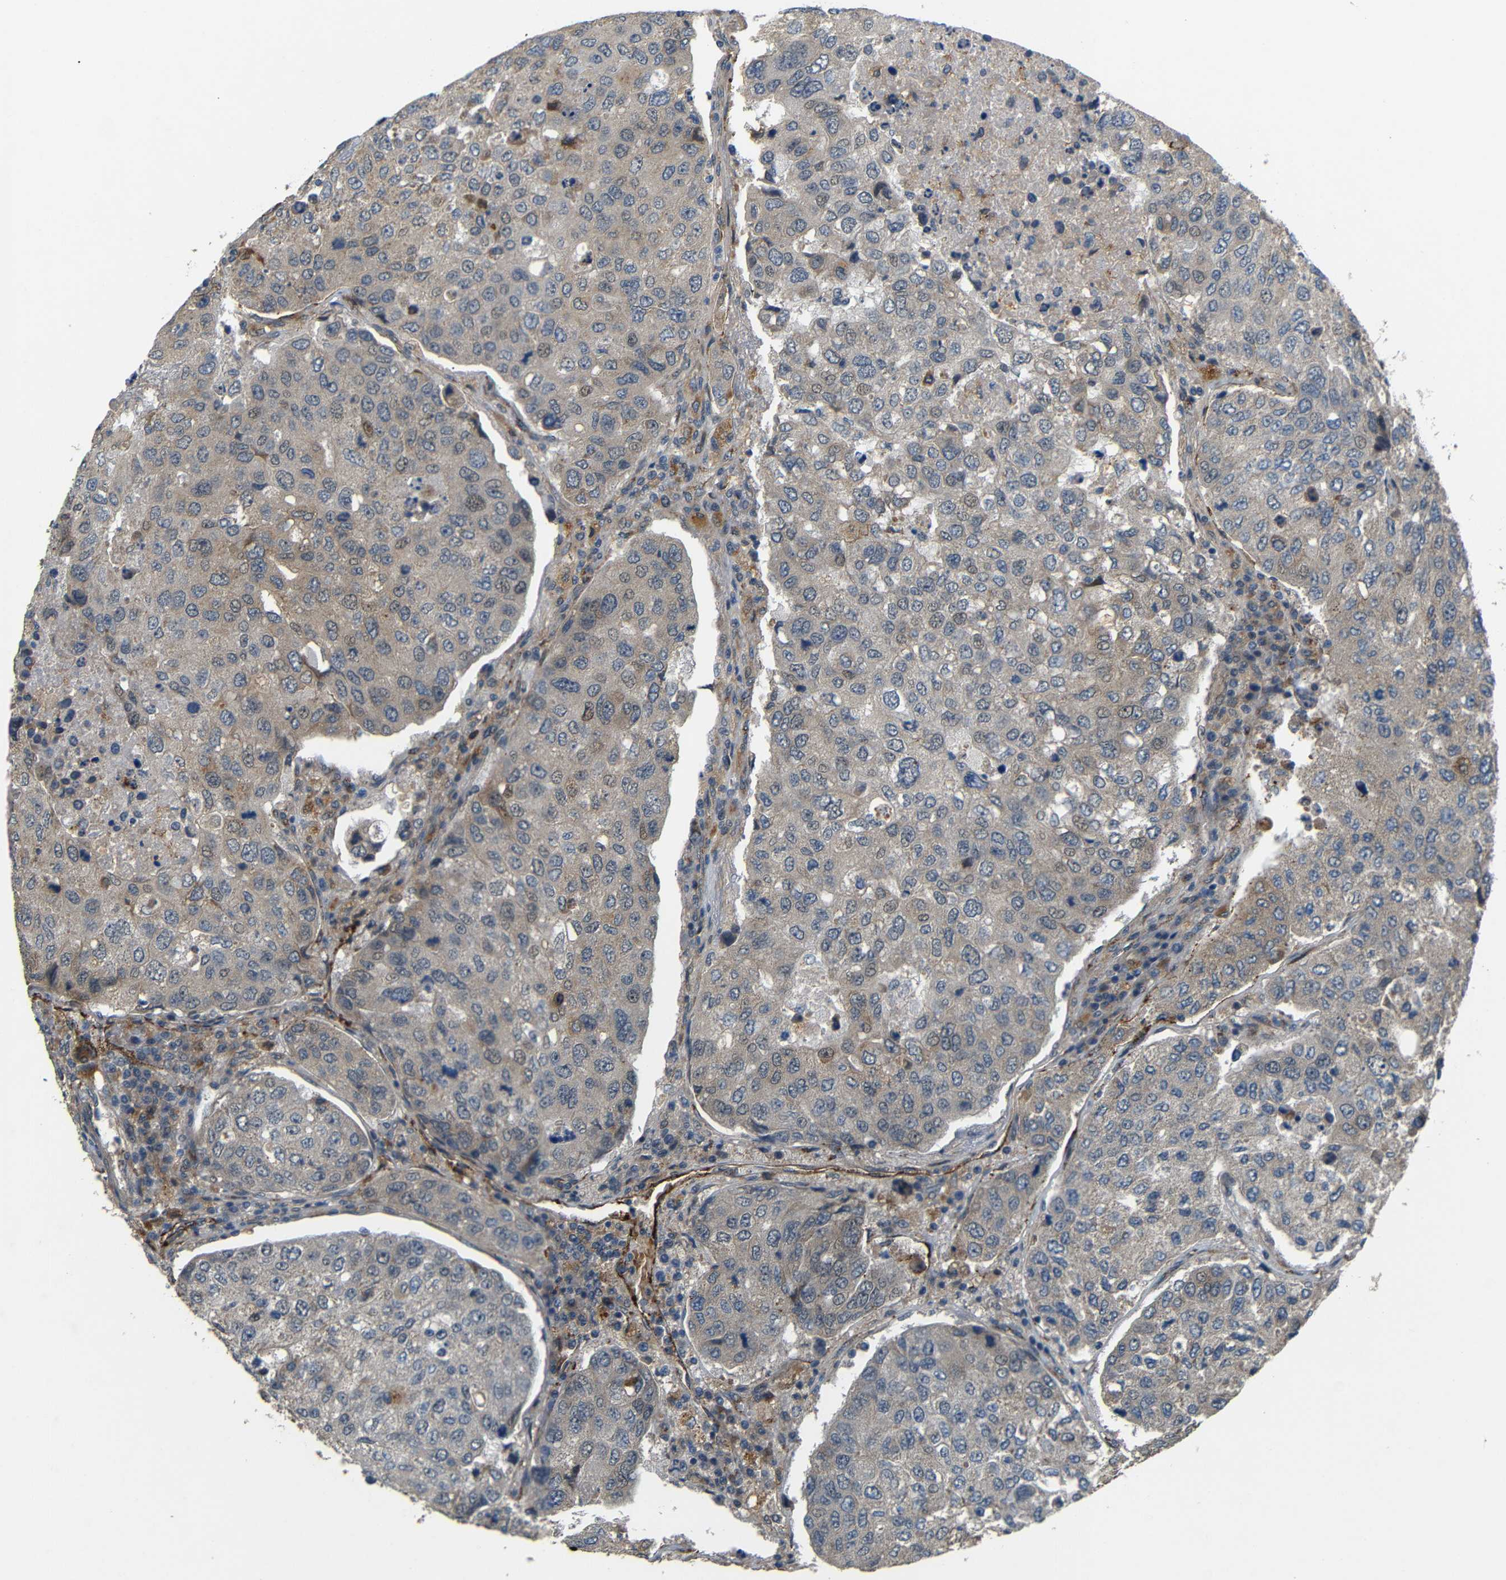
{"staining": {"intensity": "weak", "quantity": ">75%", "location": "cytoplasmic/membranous"}, "tissue": "urothelial cancer", "cell_type": "Tumor cells", "image_type": "cancer", "snomed": [{"axis": "morphology", "description": "Urothelial carcinoma, High grade"}, {"axis": "topography", "description": "Lymph node"}, {"axis": "topography", "description": "Urinary bladder"}], "caption": "Weak cytoplasmic/membranous protein staining is present in approximately >75% of tumor cells in urothelial carcinoma (high-grade).", "gene": "ATP7A", "patient": {"sex": "male", "age": 51}}